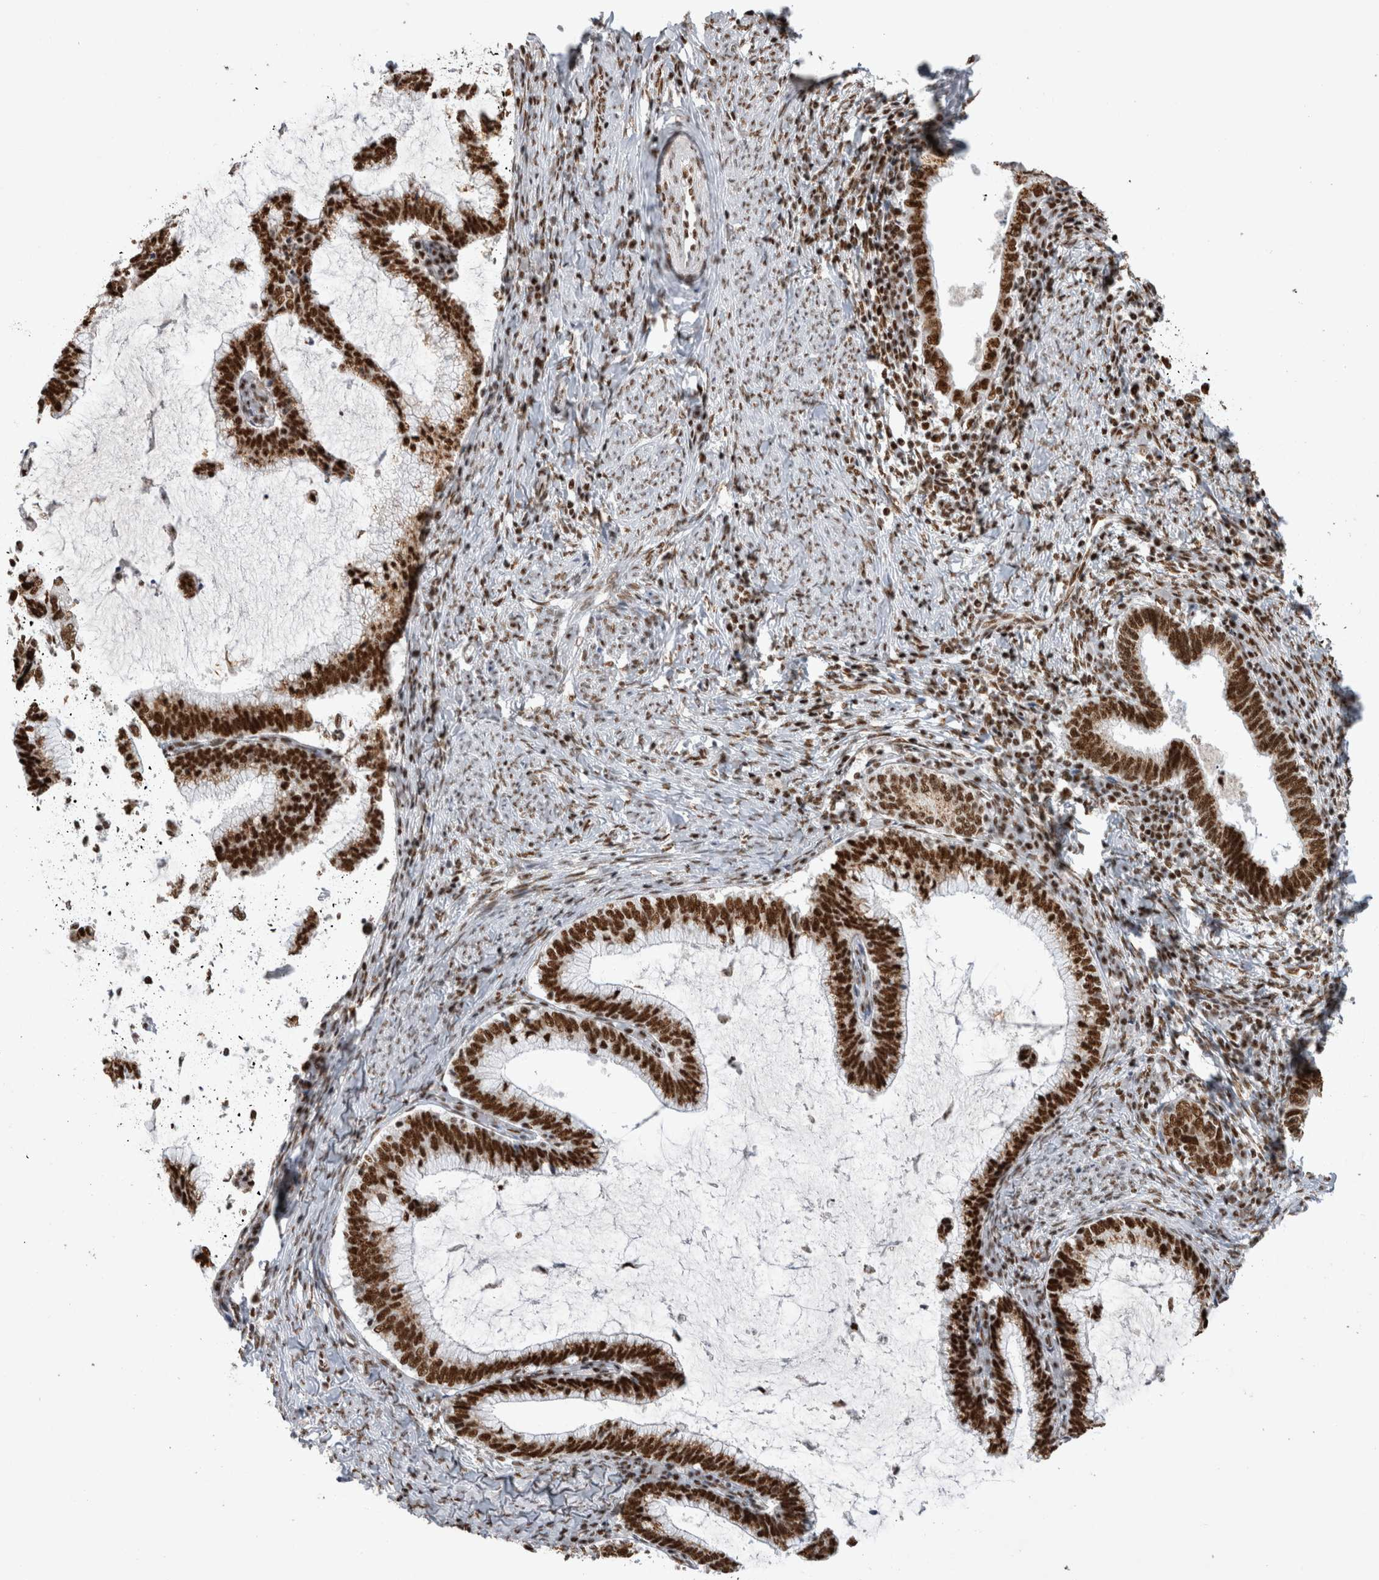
{"staining": {"intensity": "strong", "quantity": ">75%", "location": "nuclear"}, "tissue": "cervical cancer", "cell_type": "Tumor cells", "image_type": "cancer", "snomed": [{"axis": "morphology", "description": "Adenocarcinoma, NOS"}, {"axis": "topography", "description": "Cervix"}], "caption": "A high-resolution histopathology image shows immunohistochemistry staining of cervical cancer, which demonstrates strong nuclear staining in about >75% of tumor cells.", "gene": "EYA2", "patient": {"sex": "female", "age": 36}}